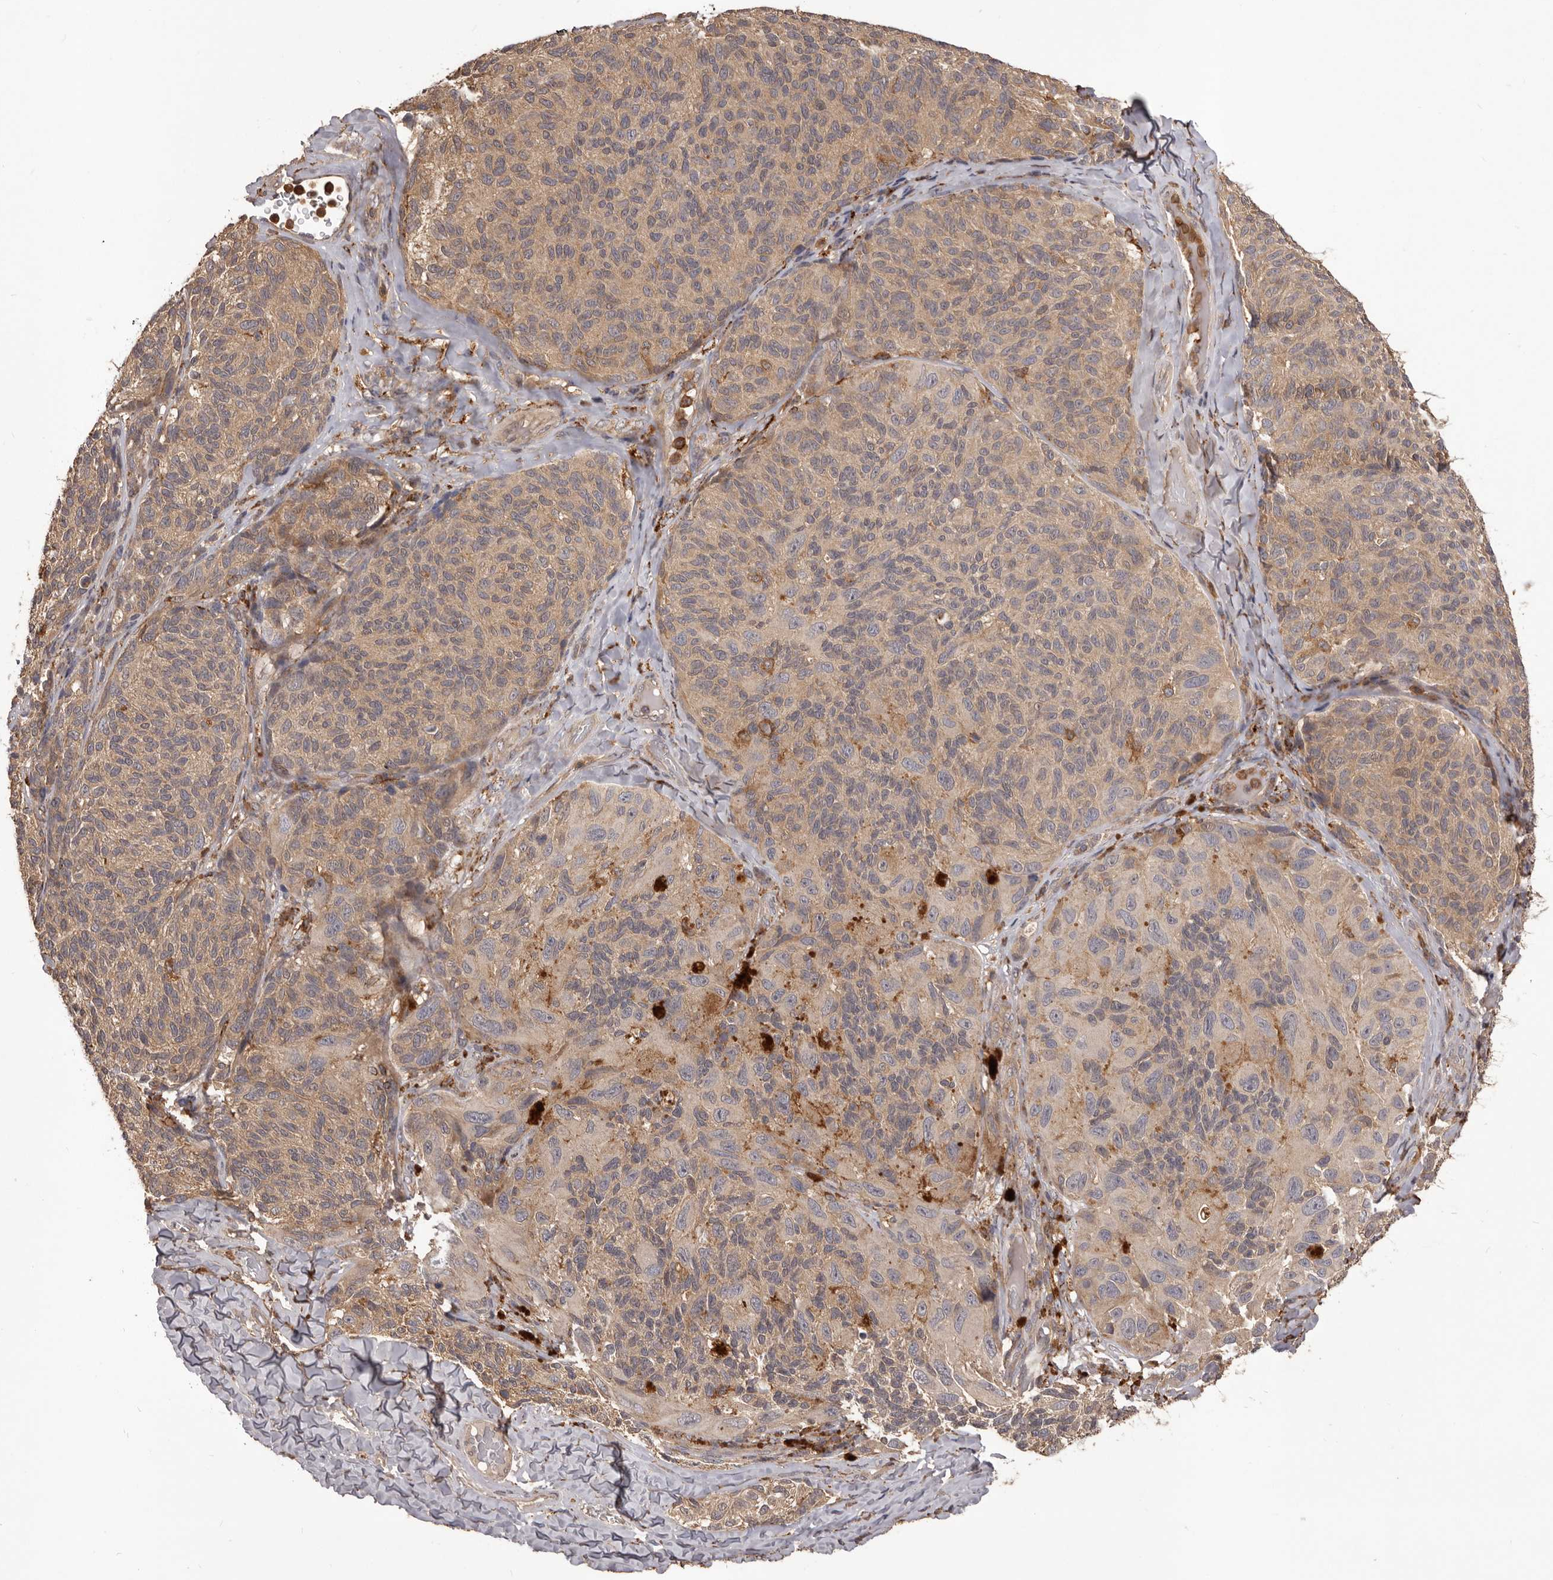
{"staining": {"intensity": "weak", "quantity": ">75%", "location": "cytoplasmic/membranous"}, "tissue": "melanoma", "cell_type": "Tumor cells", "image_type": "cancer", "snomed": [{"axis": "morphology", "description": "Malignant melanoma, NOS"}, {"axis": "topography", "description": "Skin"}], "caption": "Immunohistochemical staining of human malignant melanoma demonstrates low levels of weak cytoplasmic/membranous positivity in approximately >75% of tumor cells. (DAB (3,3'-diaminobenzidine) IHC, brown staining for protein, blue staining for nuclei).", "gene": "GLIPR2", "patient": {"sex": "female", "age": 73}}